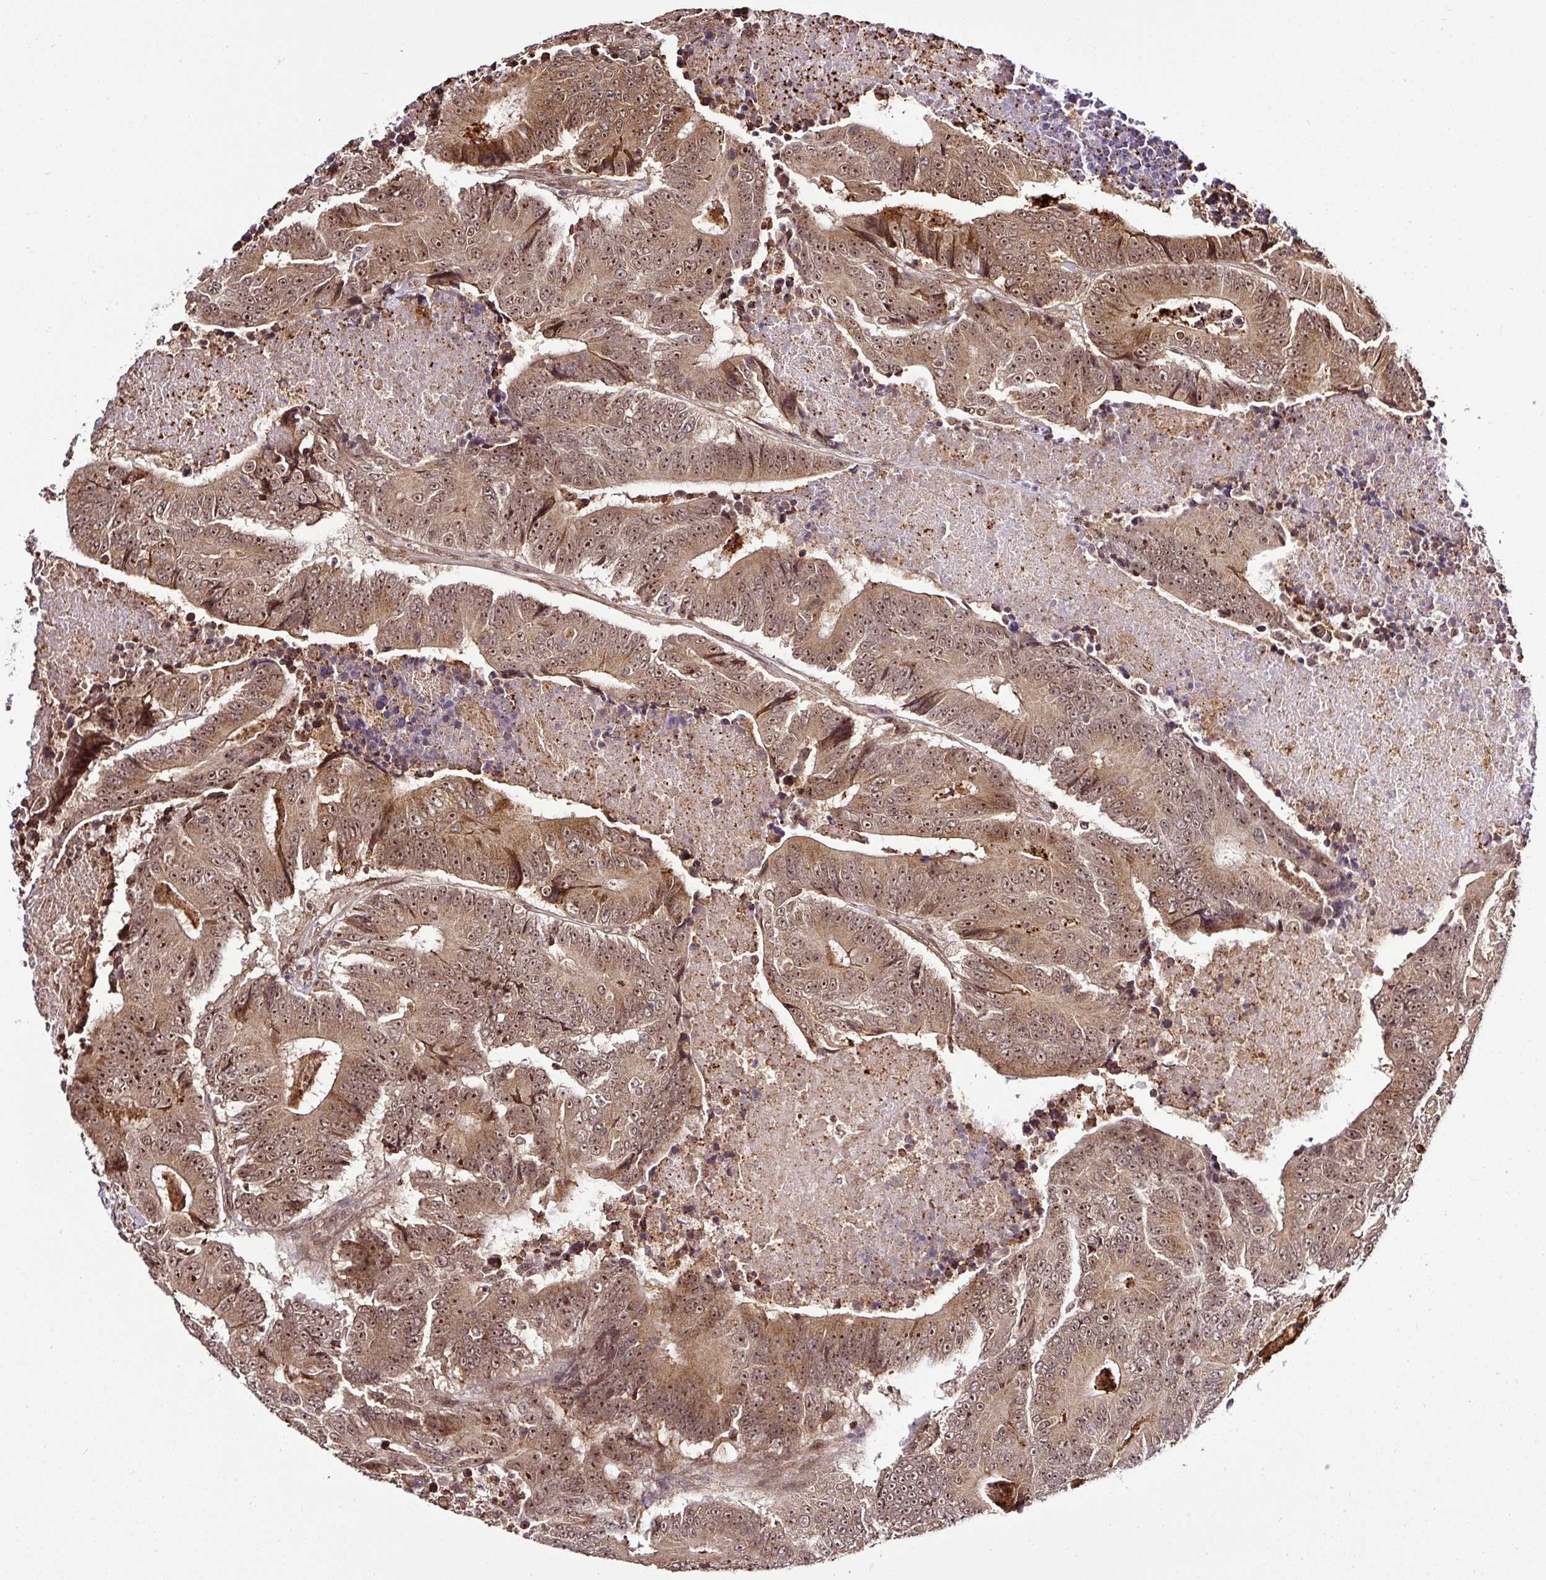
{"staining": {"intensity": "moderate", "quantity": ">75%", "location": "cytoplasmic/membranous,nuclear"}, "tissue": "colorectal cancer", "cell_type": "Tumor cells", "image_type": "cancer", "snomed": [{"axis": "morphology", "description": "Adenocarcinoma, NOS"}, {"axis": "topography", "description": "Colon"}], "caption": "The immunohistochemical stain shows moderate cytoplasmic/membranous and nuclear positivity in tumor cells of colorectal adenocarcinoma tissue.", "gene": "FAM153A", "patient": {"sex": "male", "age": 83}}